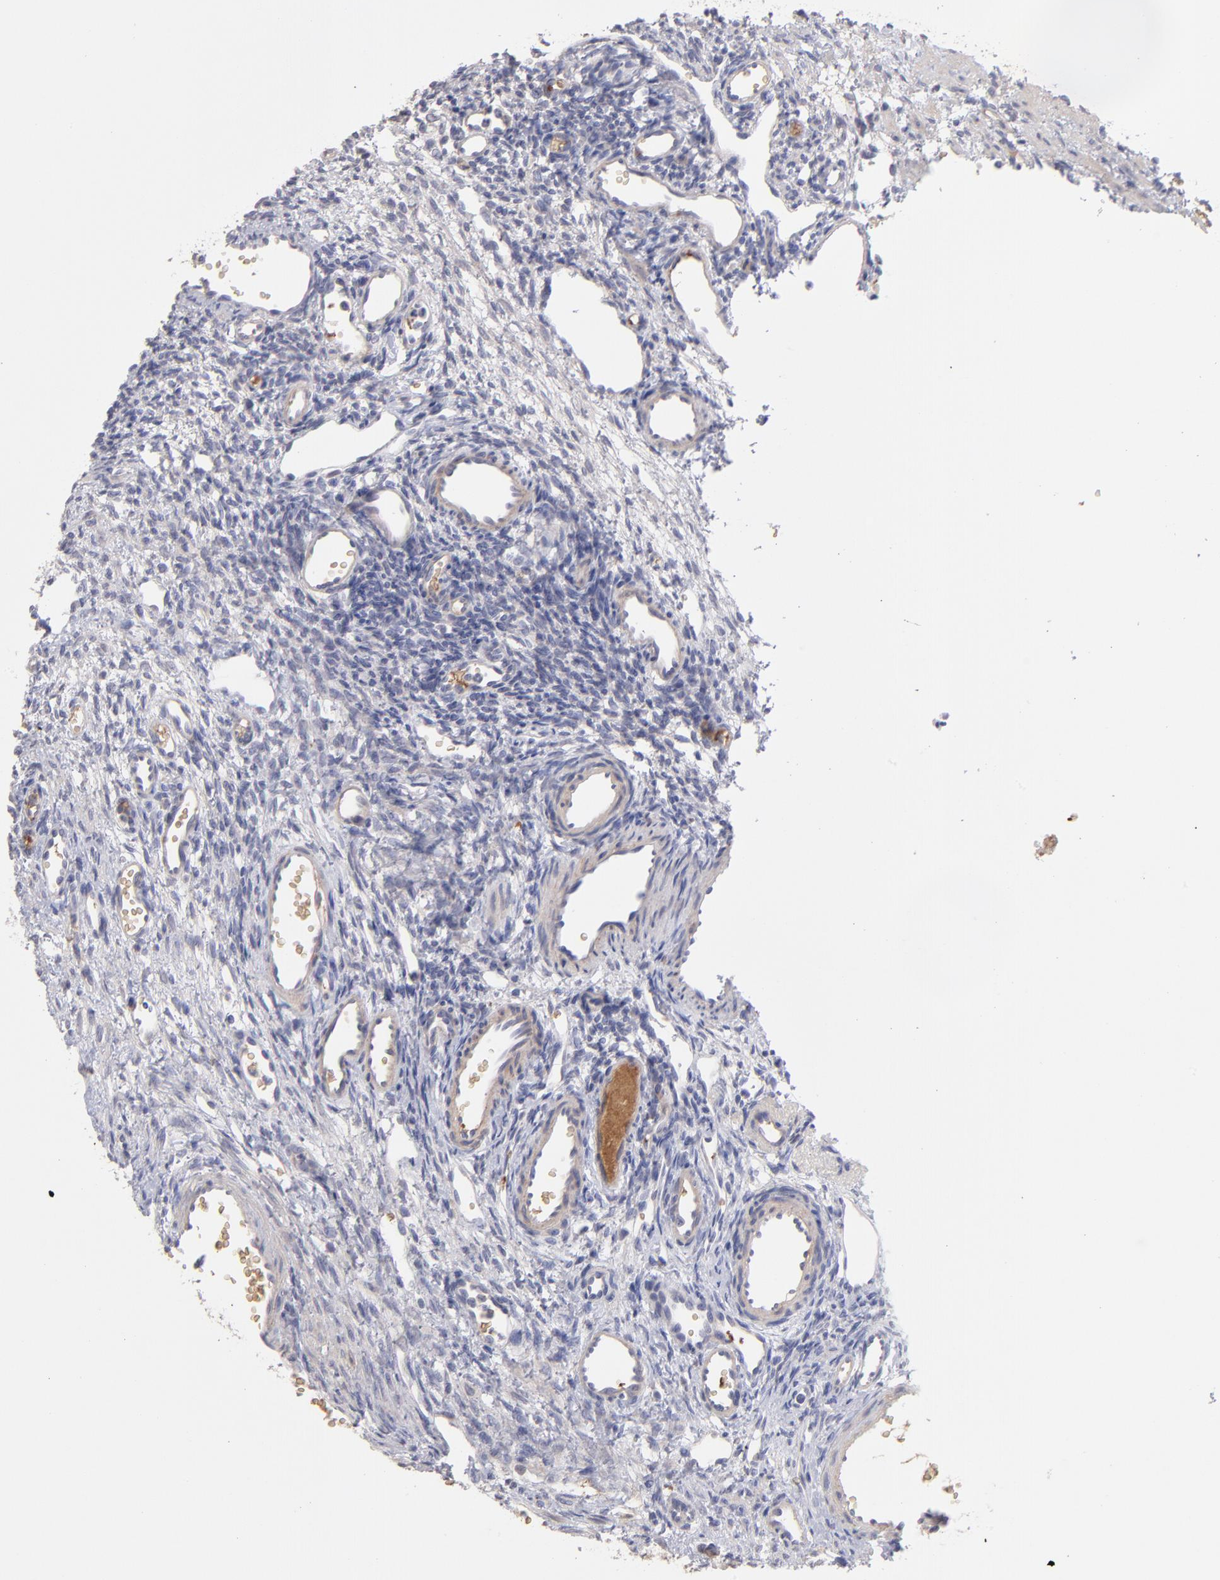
{"staining": {"intensity": "negative", "quantity": "none", "location": "none"}, "tissue": "ovary", "cell_type": "Ovarian stroma cells", "image_type": "normal", "snomed": [{"axis": "morphology", "description": "Normal tissue, NOS"}, {"axis": "topography", "description": "Ovary"}], "caption": "Immunohistochemistry (IHC) micrograph of unremarkable human ovary stained for a protein (brown), which demonstrates no expression in ovarian stroma cells. (Immunohistochemistry (IHC), brightfield microscopy, high magnification).", "gene": "F13B", "patient": {"sex": "female", "age": 33}}